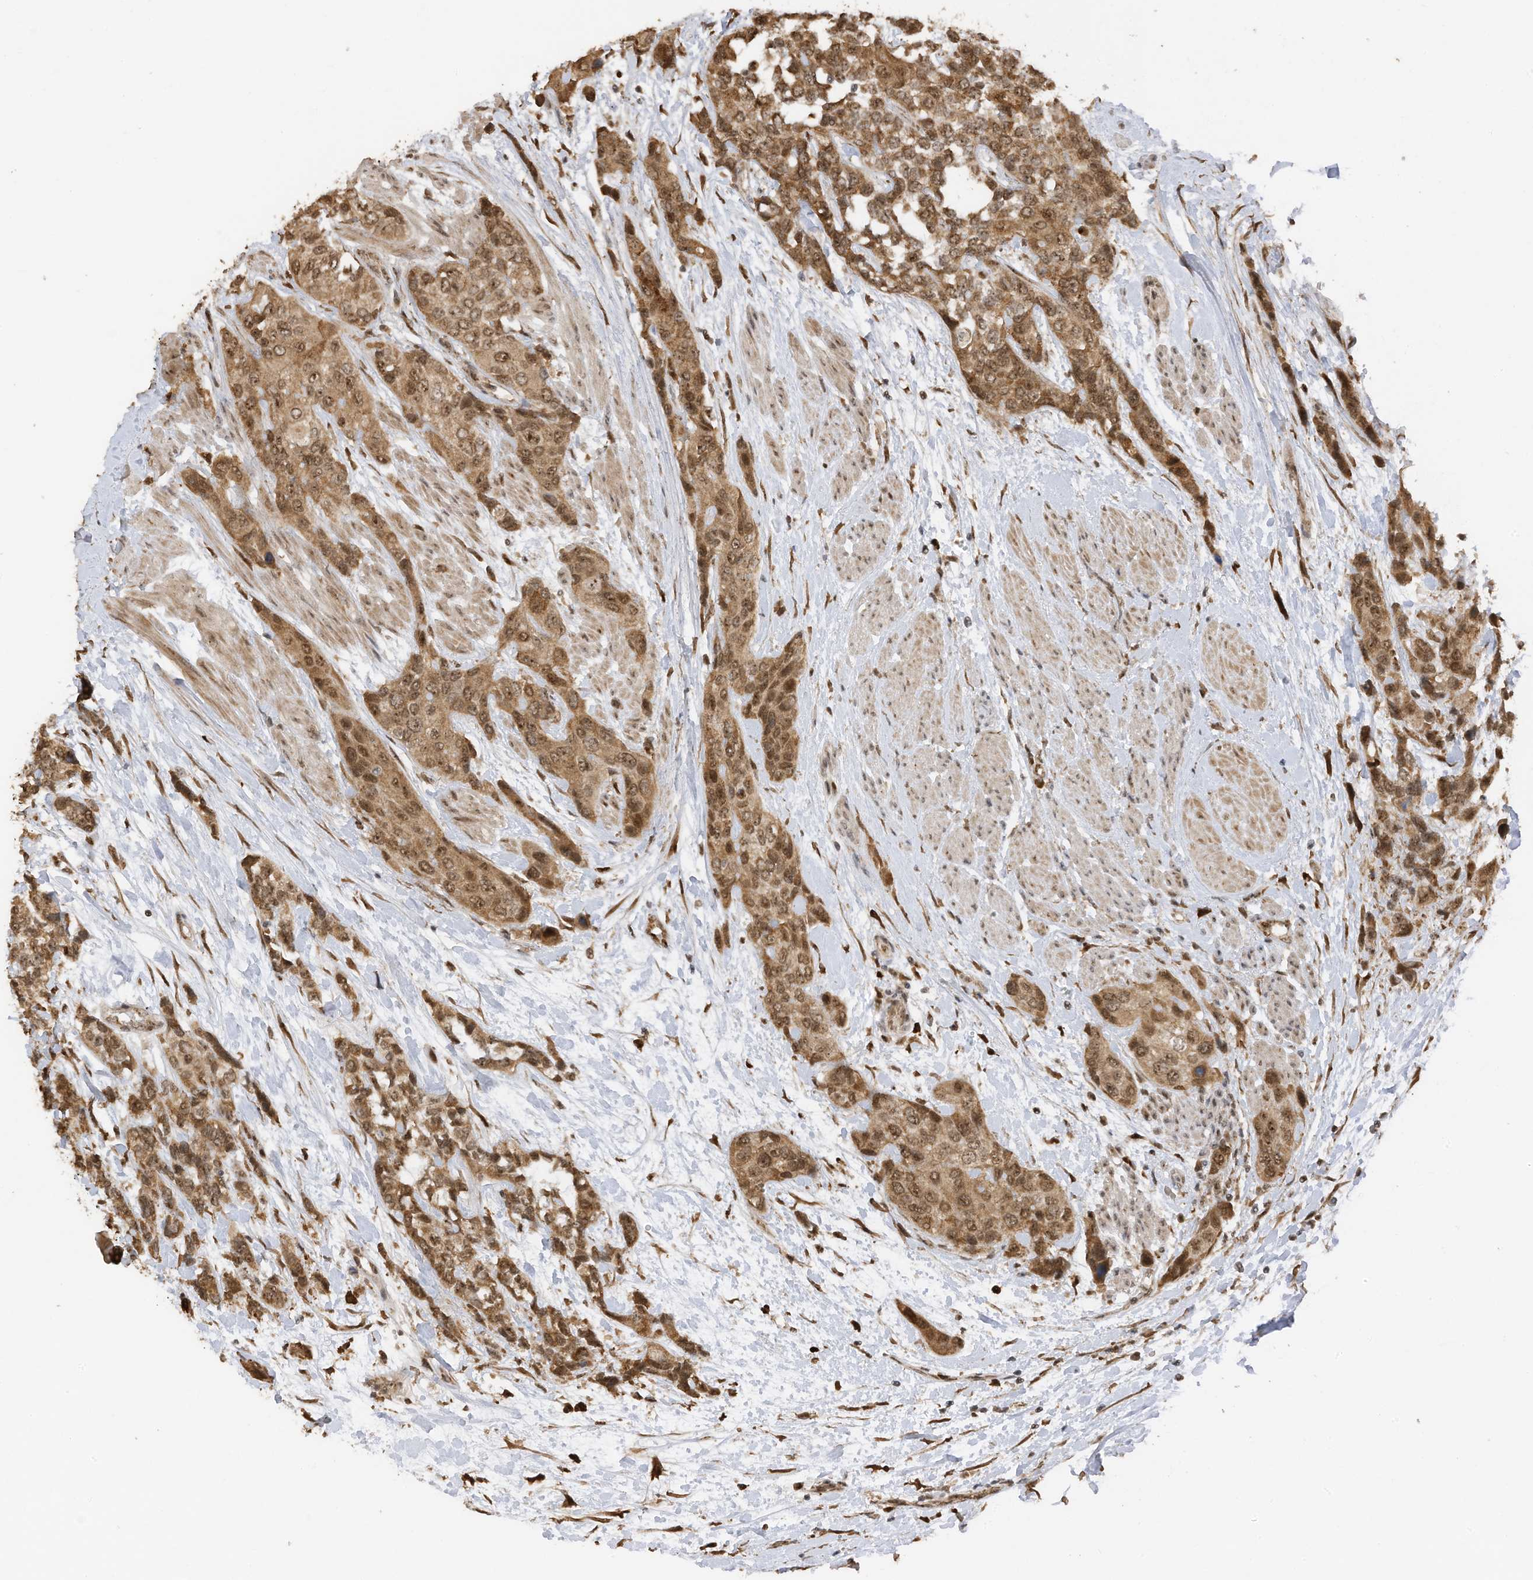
{"staining": {"intensity": "moderate", "quantity": ">75%", "location": "cytoplasmic/membranous,nuclear"}, "tissue": "urothelial cancer", "cell_type": "Tumor cells", "image_type": "cancer", "snomed": [{"axis": "morphology", "description": "Normal tissue, NOS"}, {"axis": "morphology", "description": "Urothelial carcinoma, High grade"}, {"axis": "topography", "description": "Vascular tissue"}, {"axis": "topography", "description": "Urinary bladder"}], "caption": "Immunohistochemistry (IHC) image of neoplastic tissue: human urothelial carcinoma (high-grade) stained using immunohistochemistry (IHC) demonstrates medium levels of moderate protein expression localized specifically in the cytoplasmic/membranous and nuclear of tumor cells, appearing as a cytoplasmic/membranous and nuclear brown color.", "gene": "ERLEC1", "patient": {"sex": "female", "age": 56}}